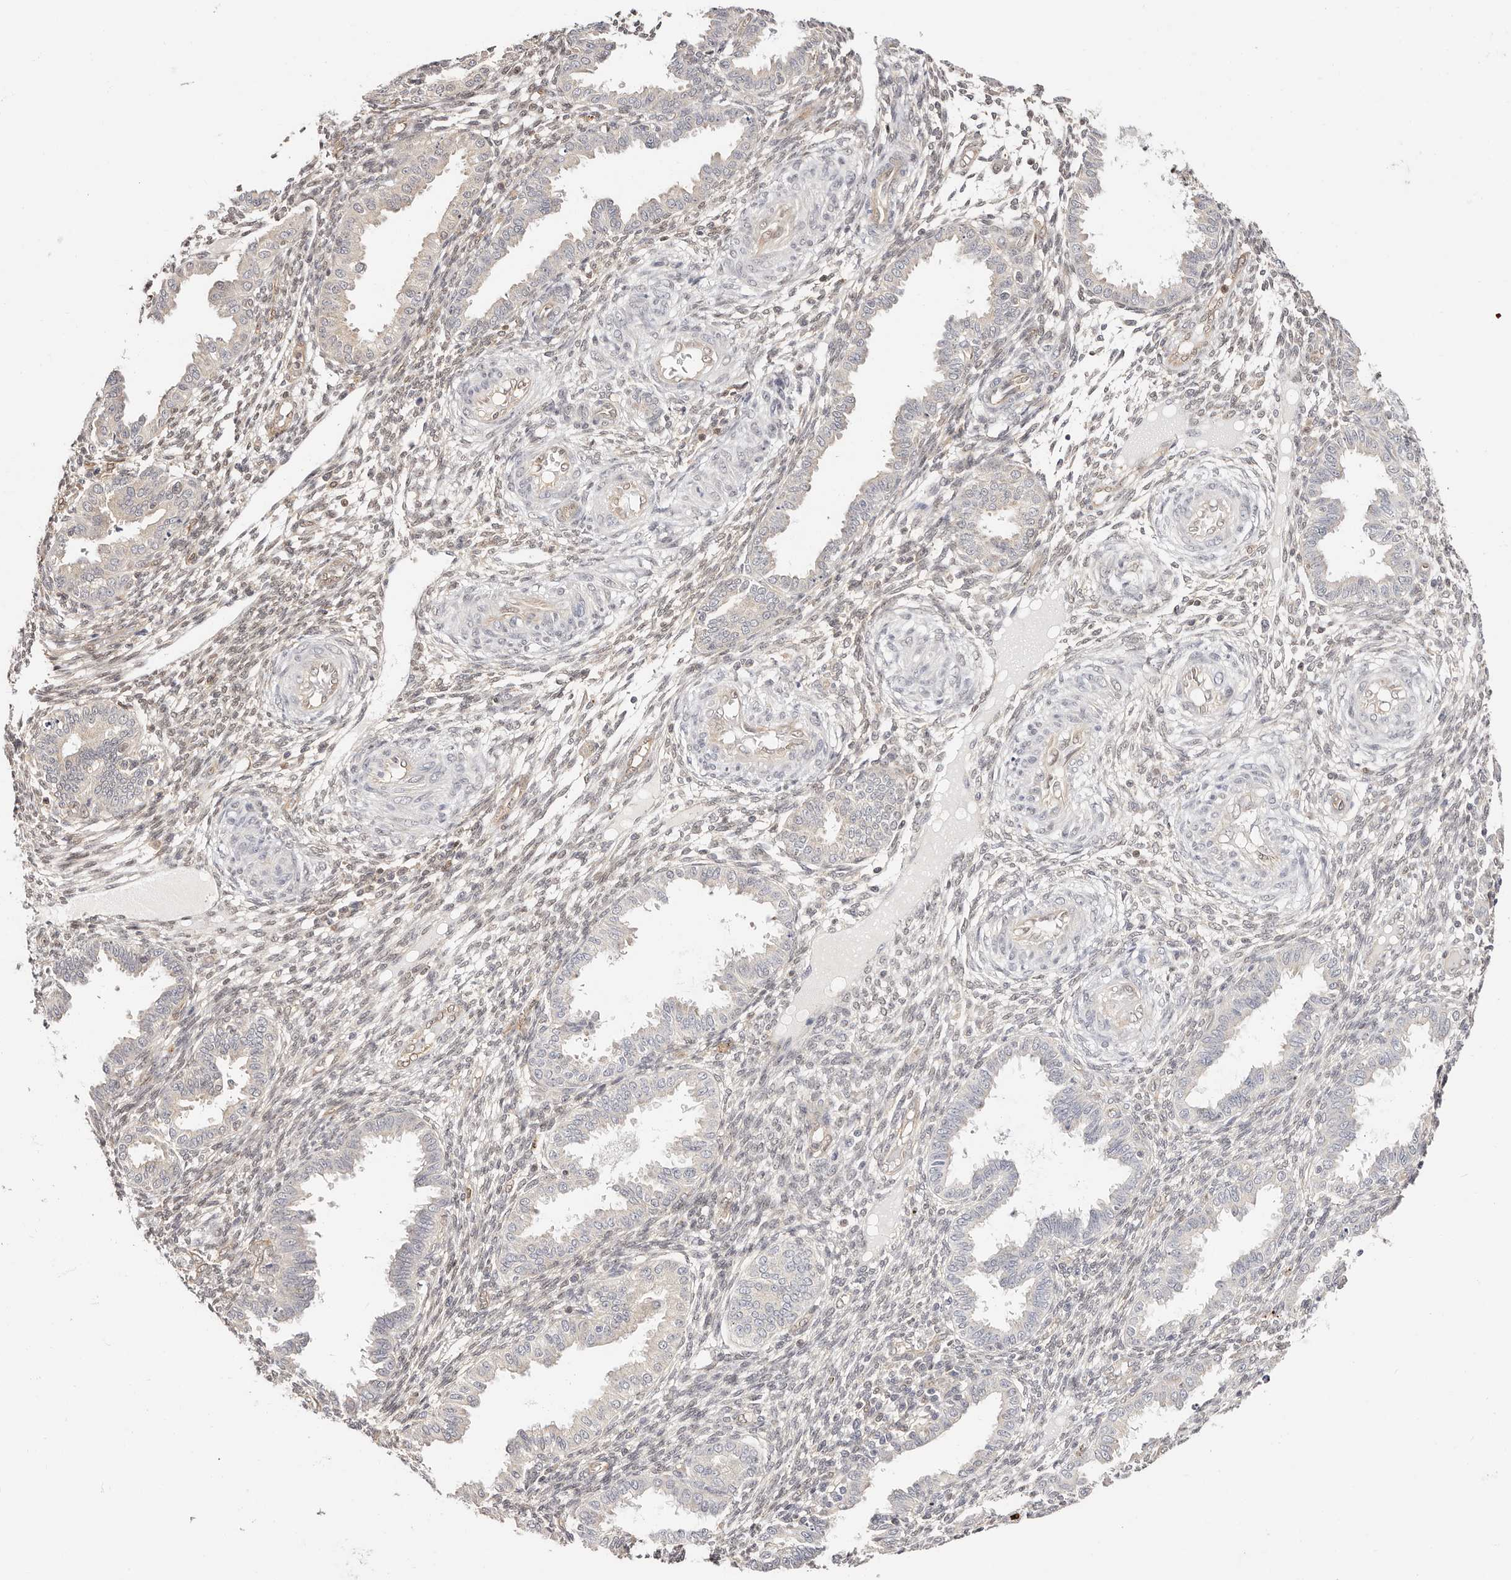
{"staining": {"intensity": "weak", "quantity": "<25%", "location": "cytoplasmic/membranous"}, "tissue": "endometrium", "cell_type": "Cells in endometrial stroma", "image_type": "normal", "snomed": [{"axis": "morphology", "description": "Normal tissue, NOS"}, {"axis": "topography", "description": "Endometrium"}], "caption": "Immunohistochemistry of benign endometrium demonstrates no staining in cells in endometrial stroma.", "gene": "STAT5A", "patient": {"sex": "female", "age": 33}}